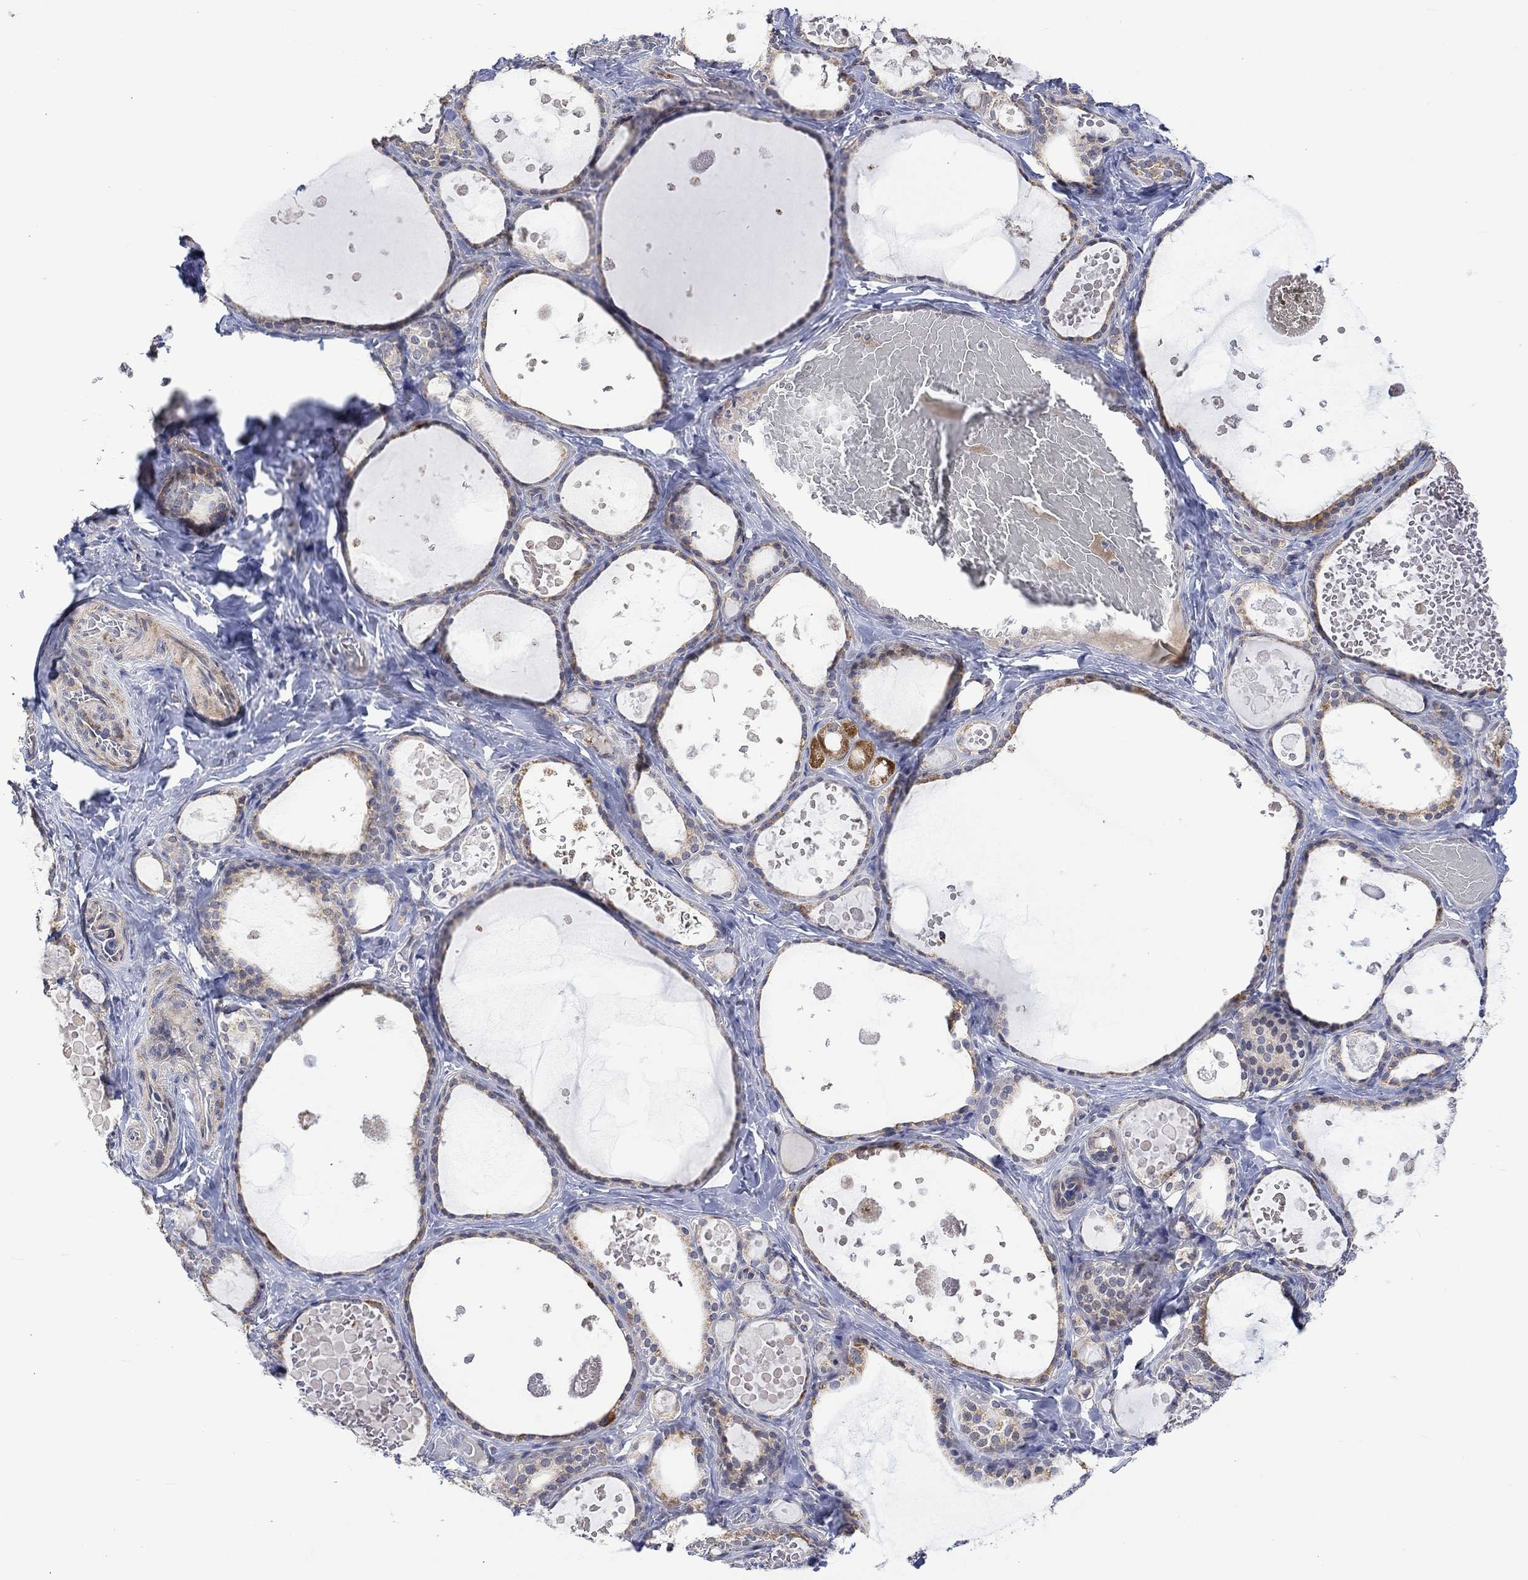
{"staining": {"intensity": "moderate", "quantity": "<25%", "location": "cytoplasmic/membranous"}, "tissue": "thyroid gland", "cell_type": "Glandular cells", "image_type": "normal", "snomed": [{"axis": "morphology", "description": "Normal tissue, NOS"}, {"axis": "topography", "description": "Thyroid gland"}], "caption": "Glandular cells show low levels of moderate cytoplasmic/membranous expression in about <25% of cells in normal thyroid gland. Nuclei are stained in blue.", "gene": "SLC48A1", "patient": {"sex": "female", "age": 56}}